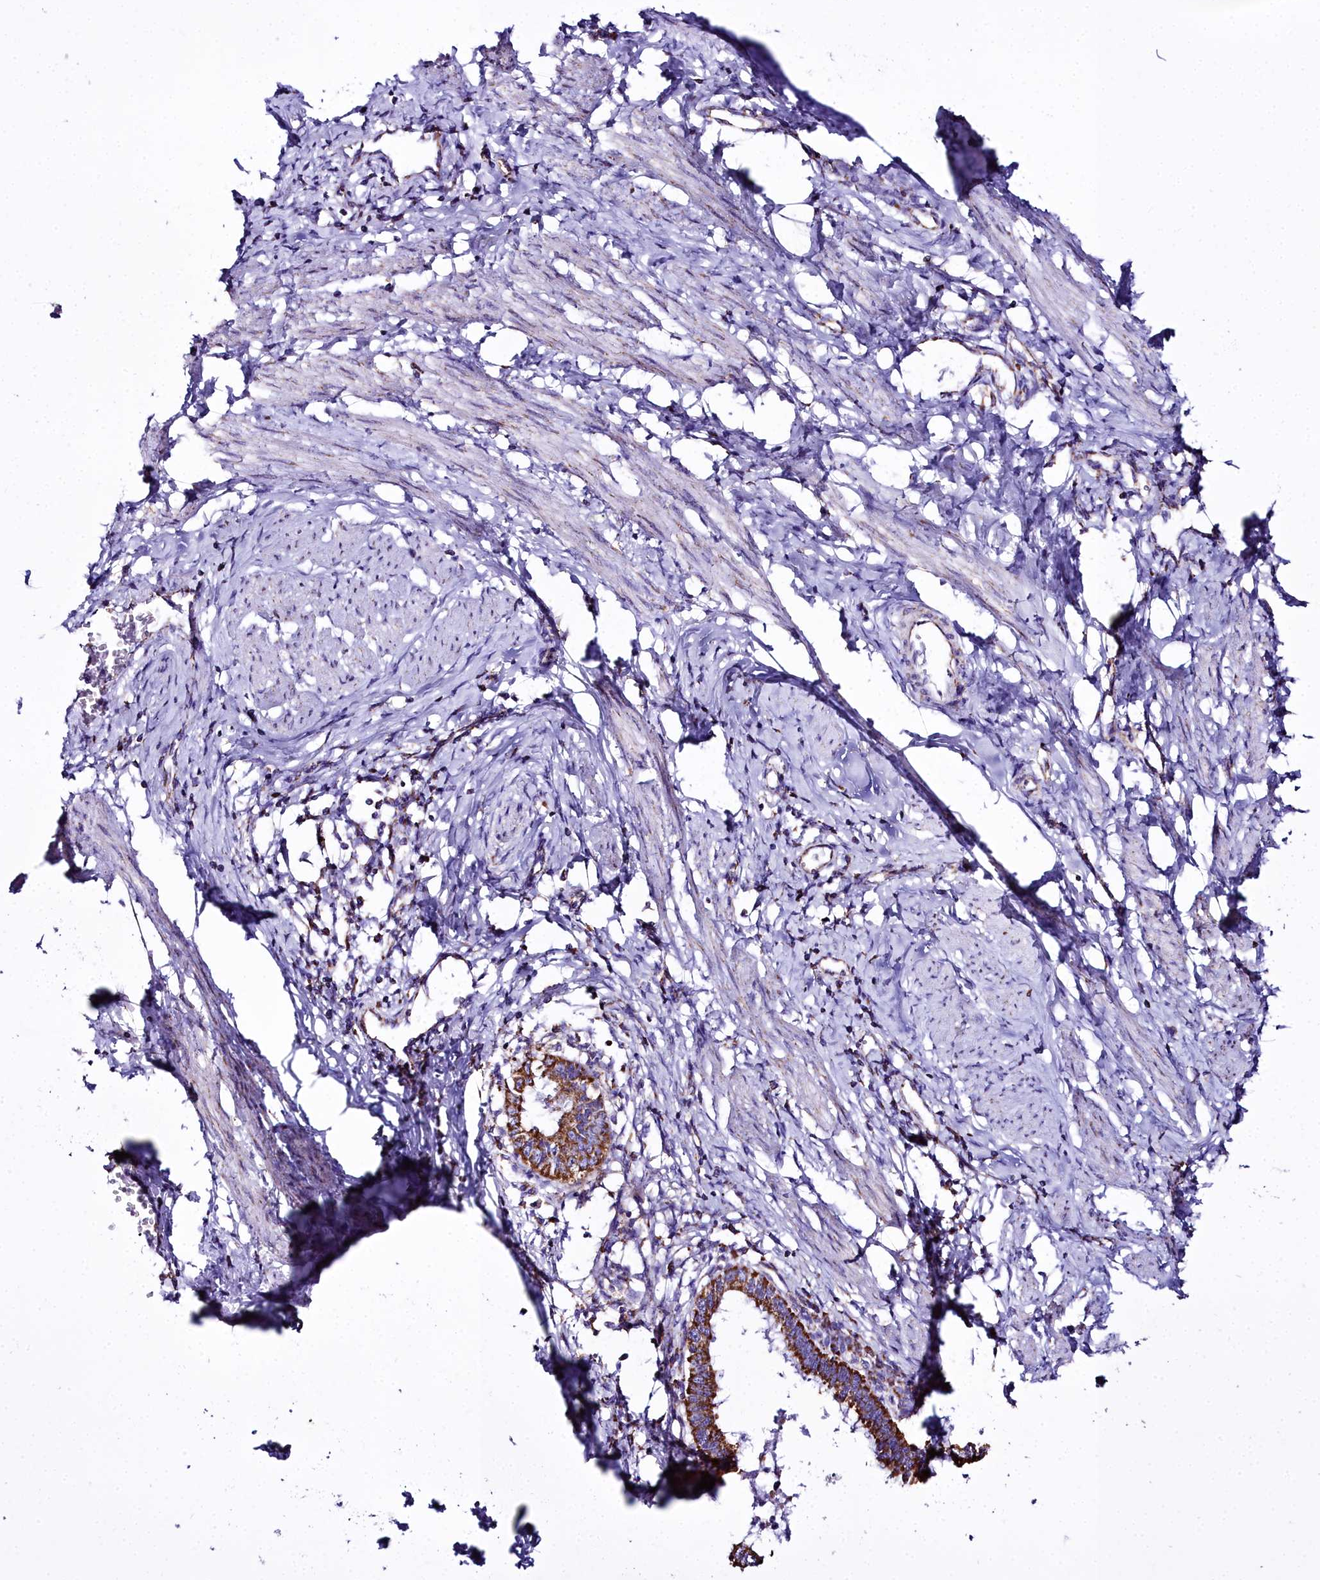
{"staining": {"intensity": "strong", "quantity": ">75%", "location": "cytoplasmic/membranous"}, "tissue": "cervical cancer", "cell_type": "Tumor cells", "image_type": "cancer", "snomed": [{"axis": "morphology", "description": "Adenocarcinoma, NOS"}, {"axis": "topography", "description": "Cervix"}], "caption": "Cervical adenocarcinoma was stained to show a protein in brown. There is high levels of strong cytoplasmic/membranous positivity in about >75% of tumor cells. (DAB (3,3'-diaminobenzidine) IHC with brightfield microscopy, high magnification).", "gene": "WDFY3", "patient": {"sex": "female", "age": 36}}